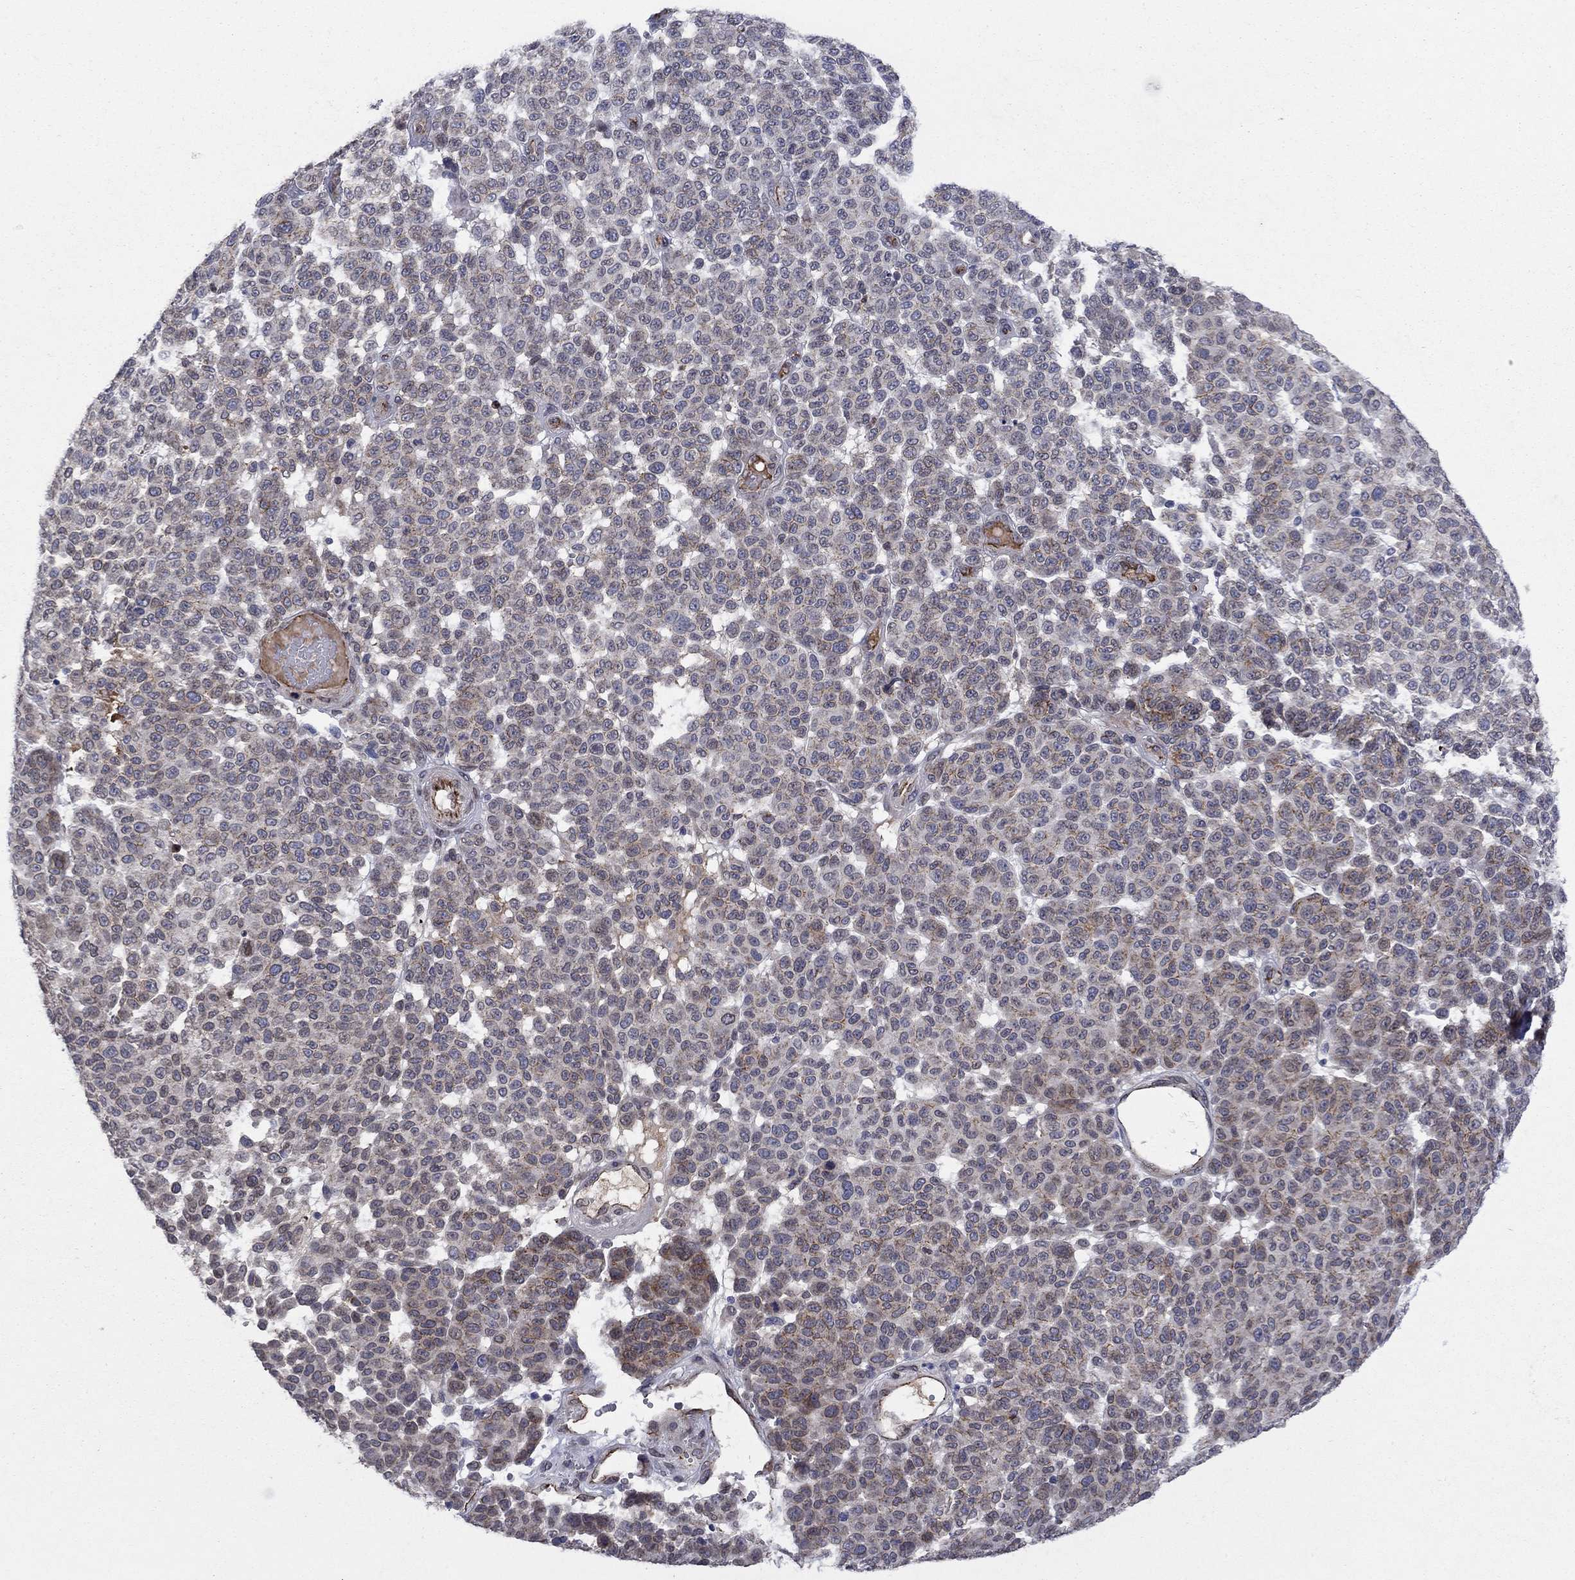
{"staining": {"intensity": "weak", "quantity": "<25%", "location": "cytoplasmic/membranous"}, "tissue": "melanoma", "cell_type": "Tumor cells", "image_type": "cancer", "snomed": [{"axis": "morphology", "description": "Malignant melanoma, NOS"}, {"axis": "topography", "description": "Skin"}], "caption": "DAB (3,3'-diaminobenzidine) immunohistochemical staining of human malignant melanoma demonstrates no significant positivity in tumor cells.", "gene": "EMC9", "patient": {"sex": "male", "age": 59}}